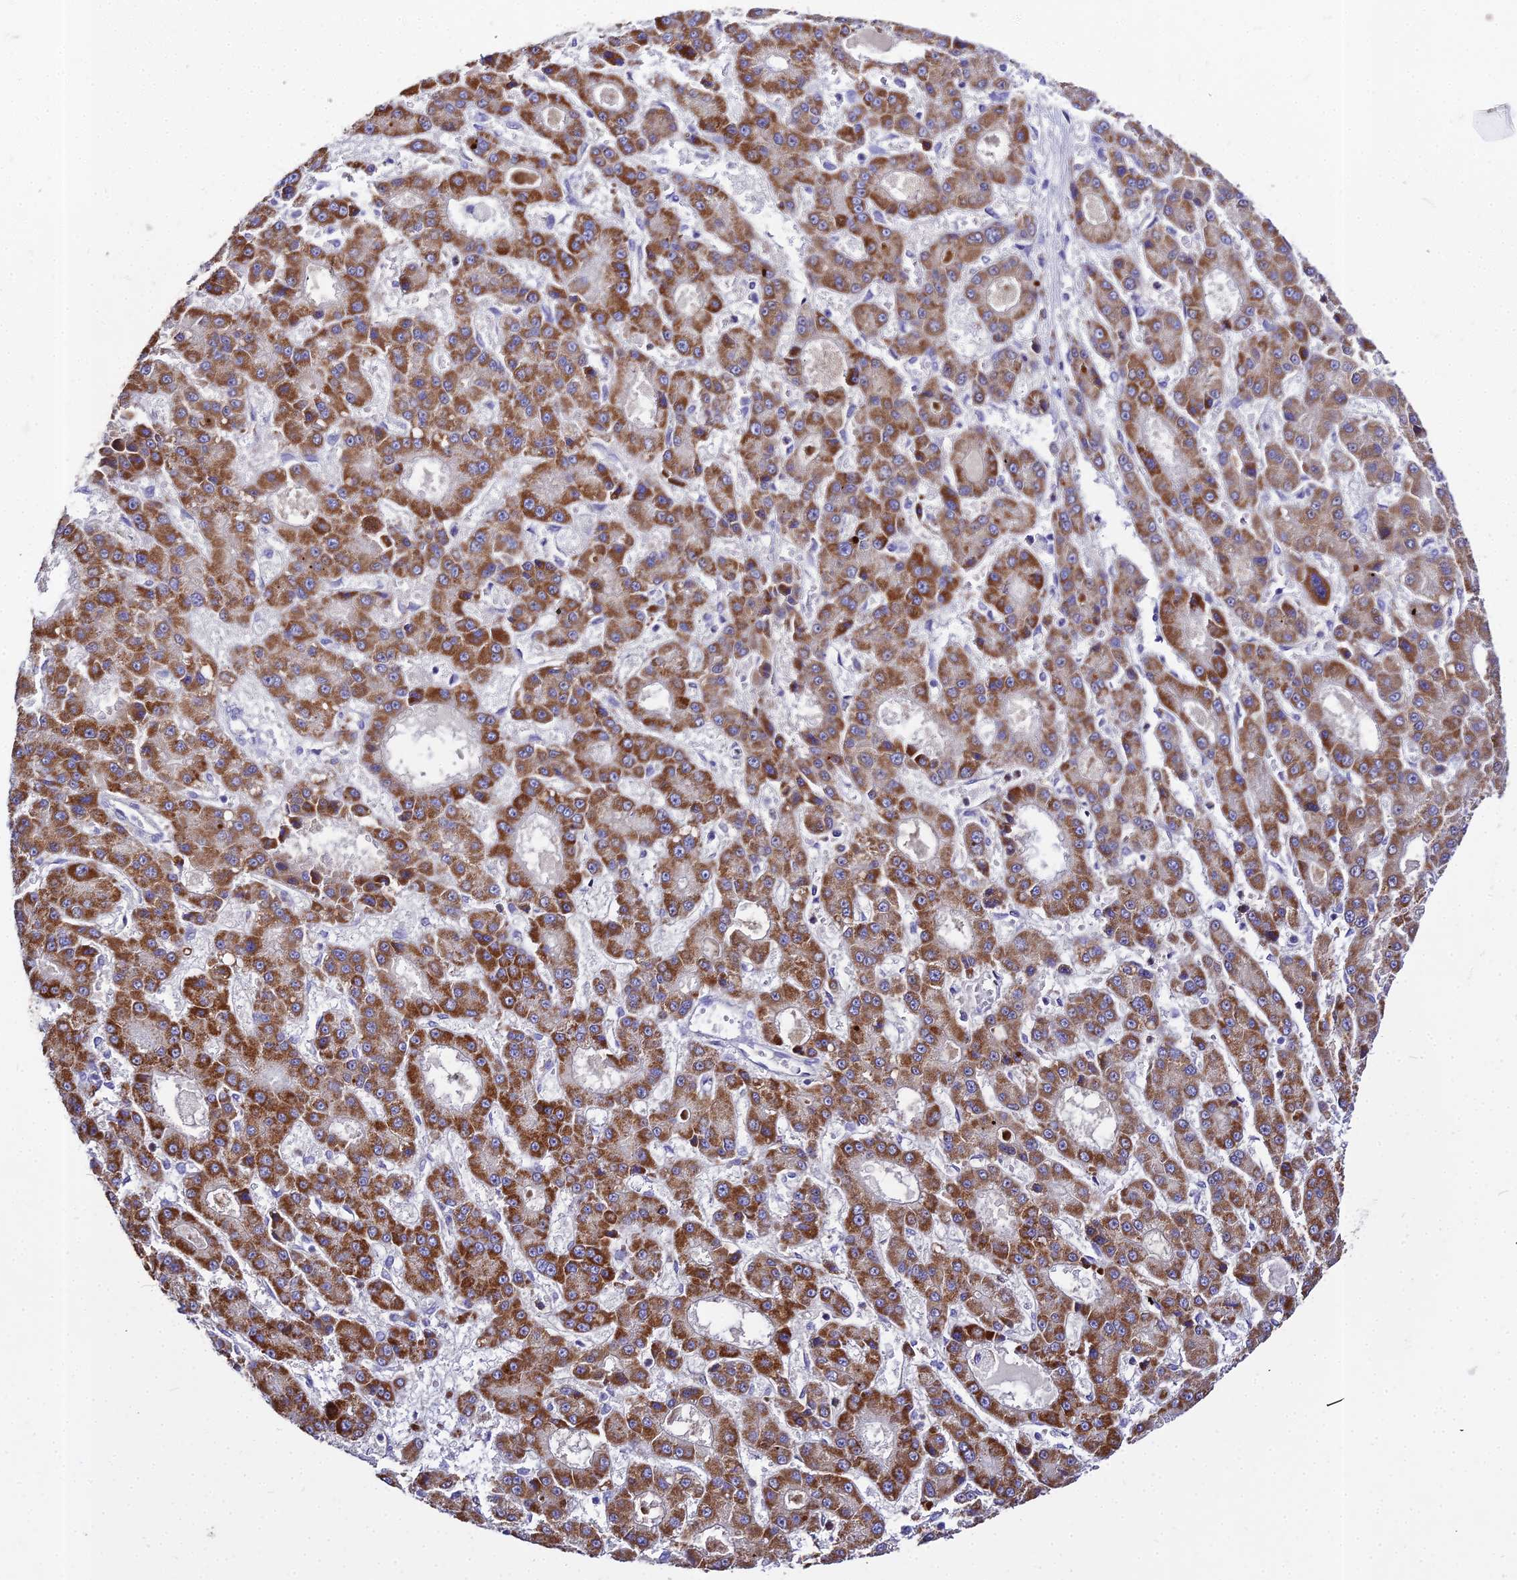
{"staining": {"intensity": "strong", "quantity": ">75%", "location": "cytoplasmic/membranous"}, "tissue": "liver cancer", "cell_type": "Tumor cells", "image_type": "cancer", "snomed": [{"axis": "morphology", "description": "Carcinoma, Hepatocellular, NOS"}, {"axis": "topography", "description": "Liver"}], "caption": "Tumor cells reveal high levels of strong cytoplasmic/membranous expression in about >75% of cells in human liver cancer.", "gene": "GLYAT", "patient": {"sex": "male", "age": 70}}